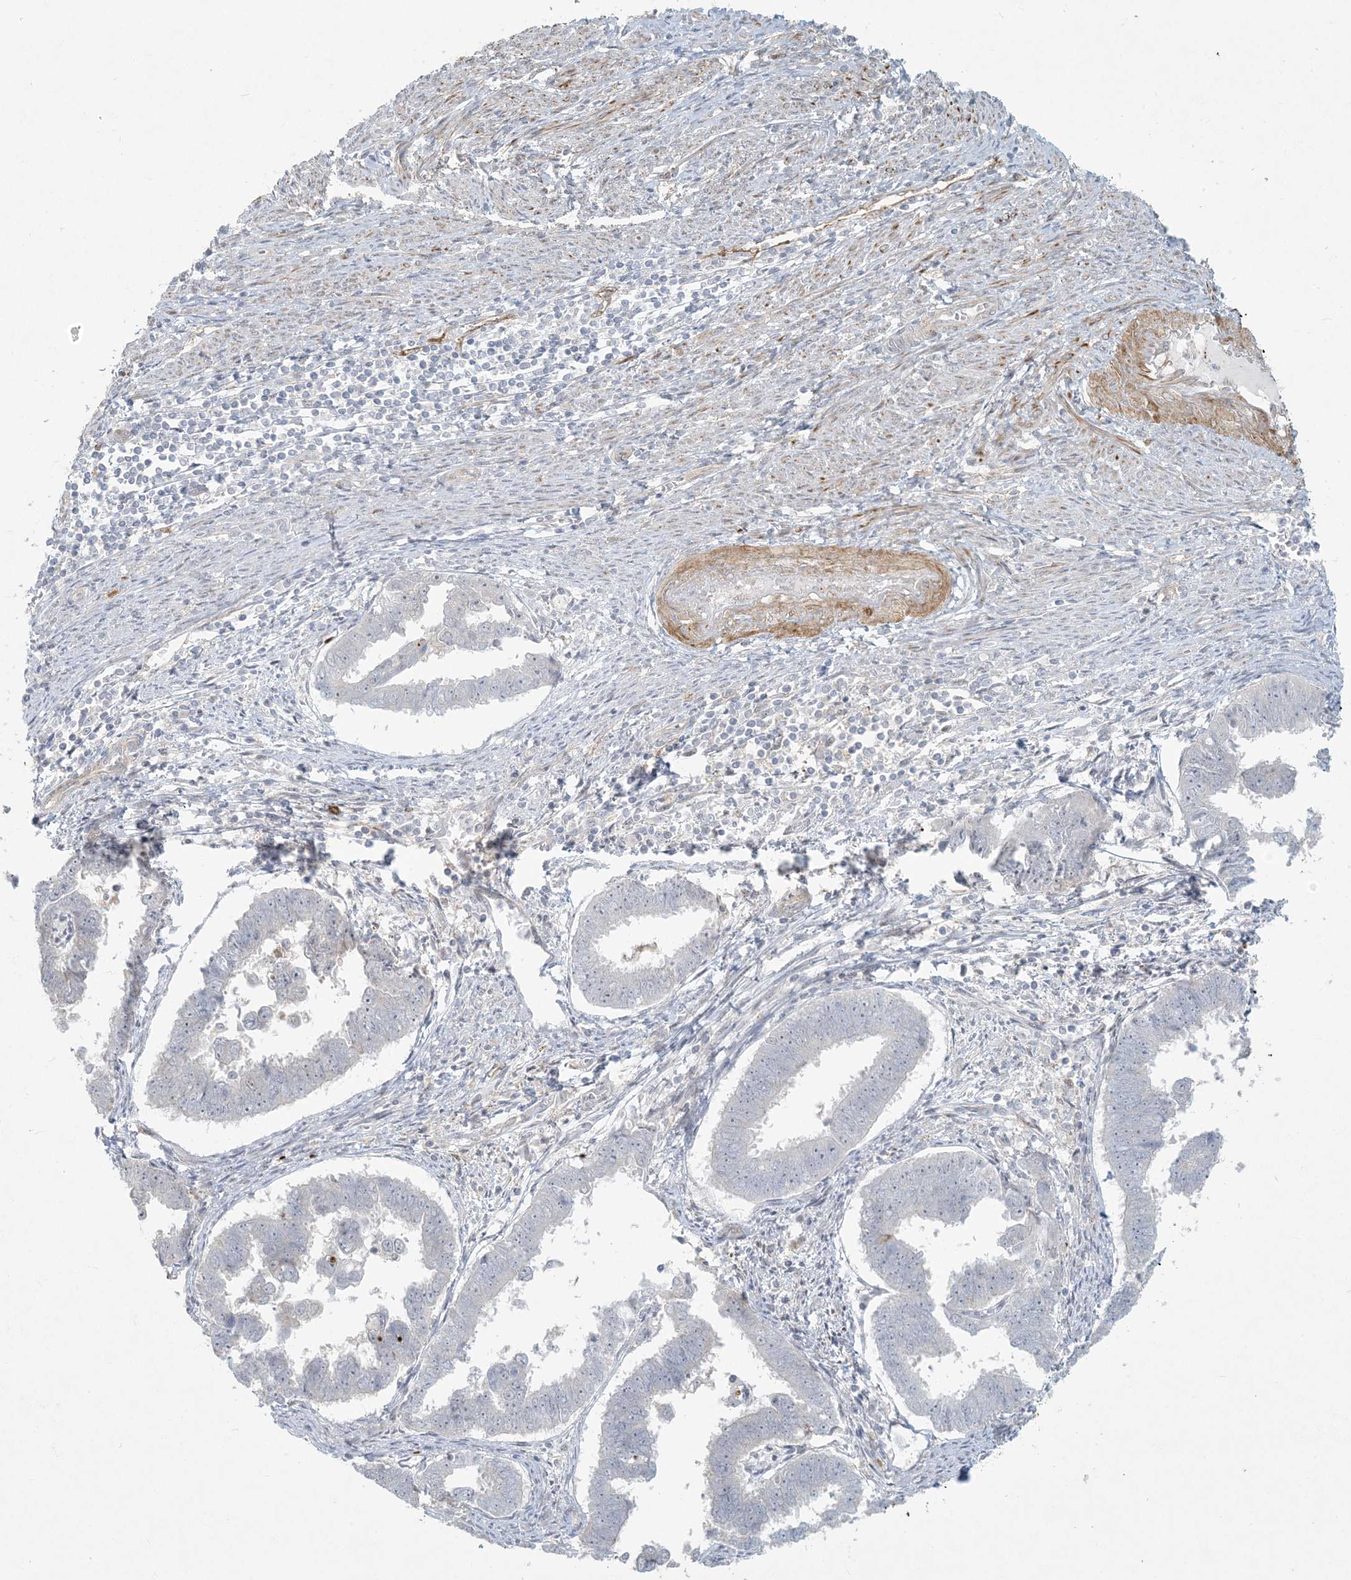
{"staining": {"intensity": "negative", "quantity": "none", "location": "none"}, "tissue": "endometrial cancer", "cell_type": "Tumor cells", "image_type": "cancer", "snomed": [{"axis": "morphology", "description": "Adenocarcinoma, NOS"}, {"axis": "topography", "description": "Endometrium"}], "caption": "DAB immunohistochemical staining of human endometrial cancer demonstrates no significant positivity in tumor cells.", "gene": "BCORL1", "patient": {"sex": "female", "age": 75}}